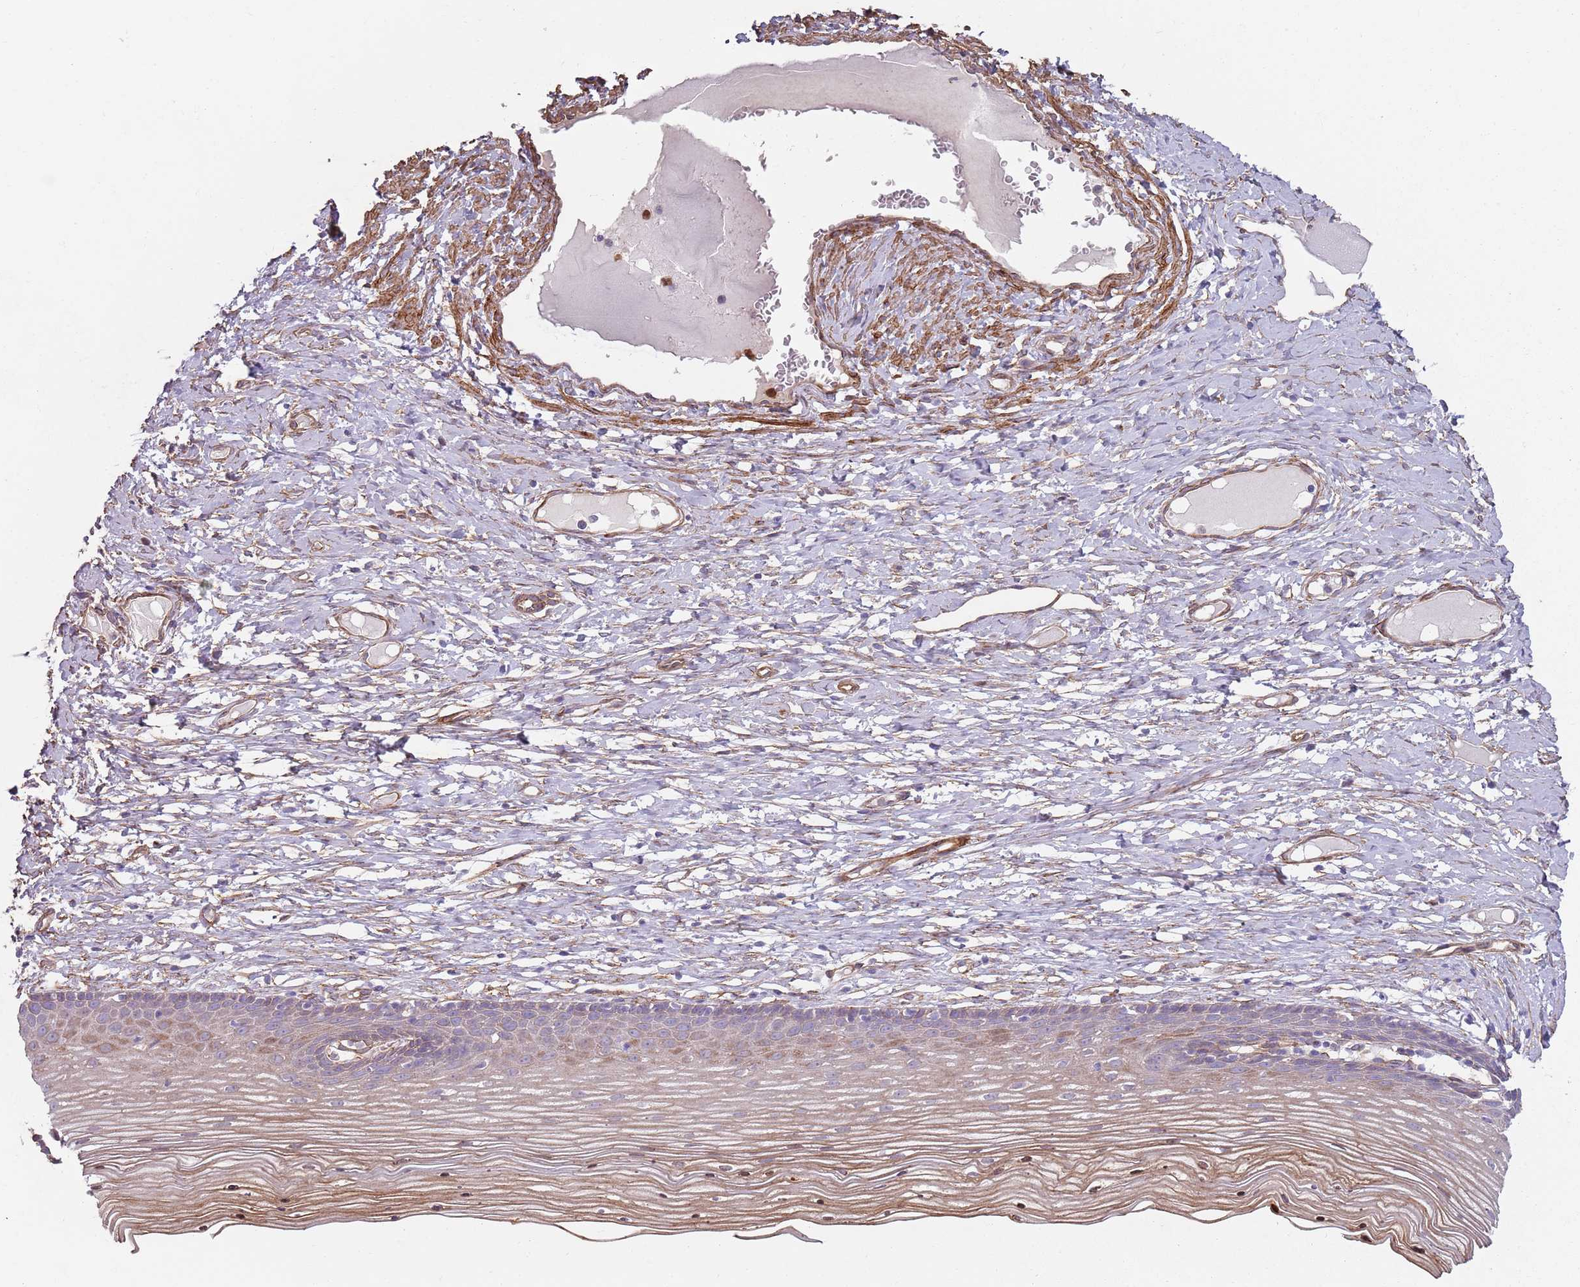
{"staining": {"intensity": "negative", "quantity": "none", "location": "none"}, "tissue": "cervix", "cell_type": "Glandular cells", "image_type": "normal", "snomed": [{"axis": "morphology", "description": "Normal tissue, NOS"}, {"axis": "topography", "description": "Cervix"}], "caption": "High power microscopy image of an IHC micrograph of benign cervix, revealing no significant expression in glandular cells. (DAB immunohistochemistry (IHC), high magnification).", "gene": "PHLPP2", "patient": {"sex": "female", "age": 42}}